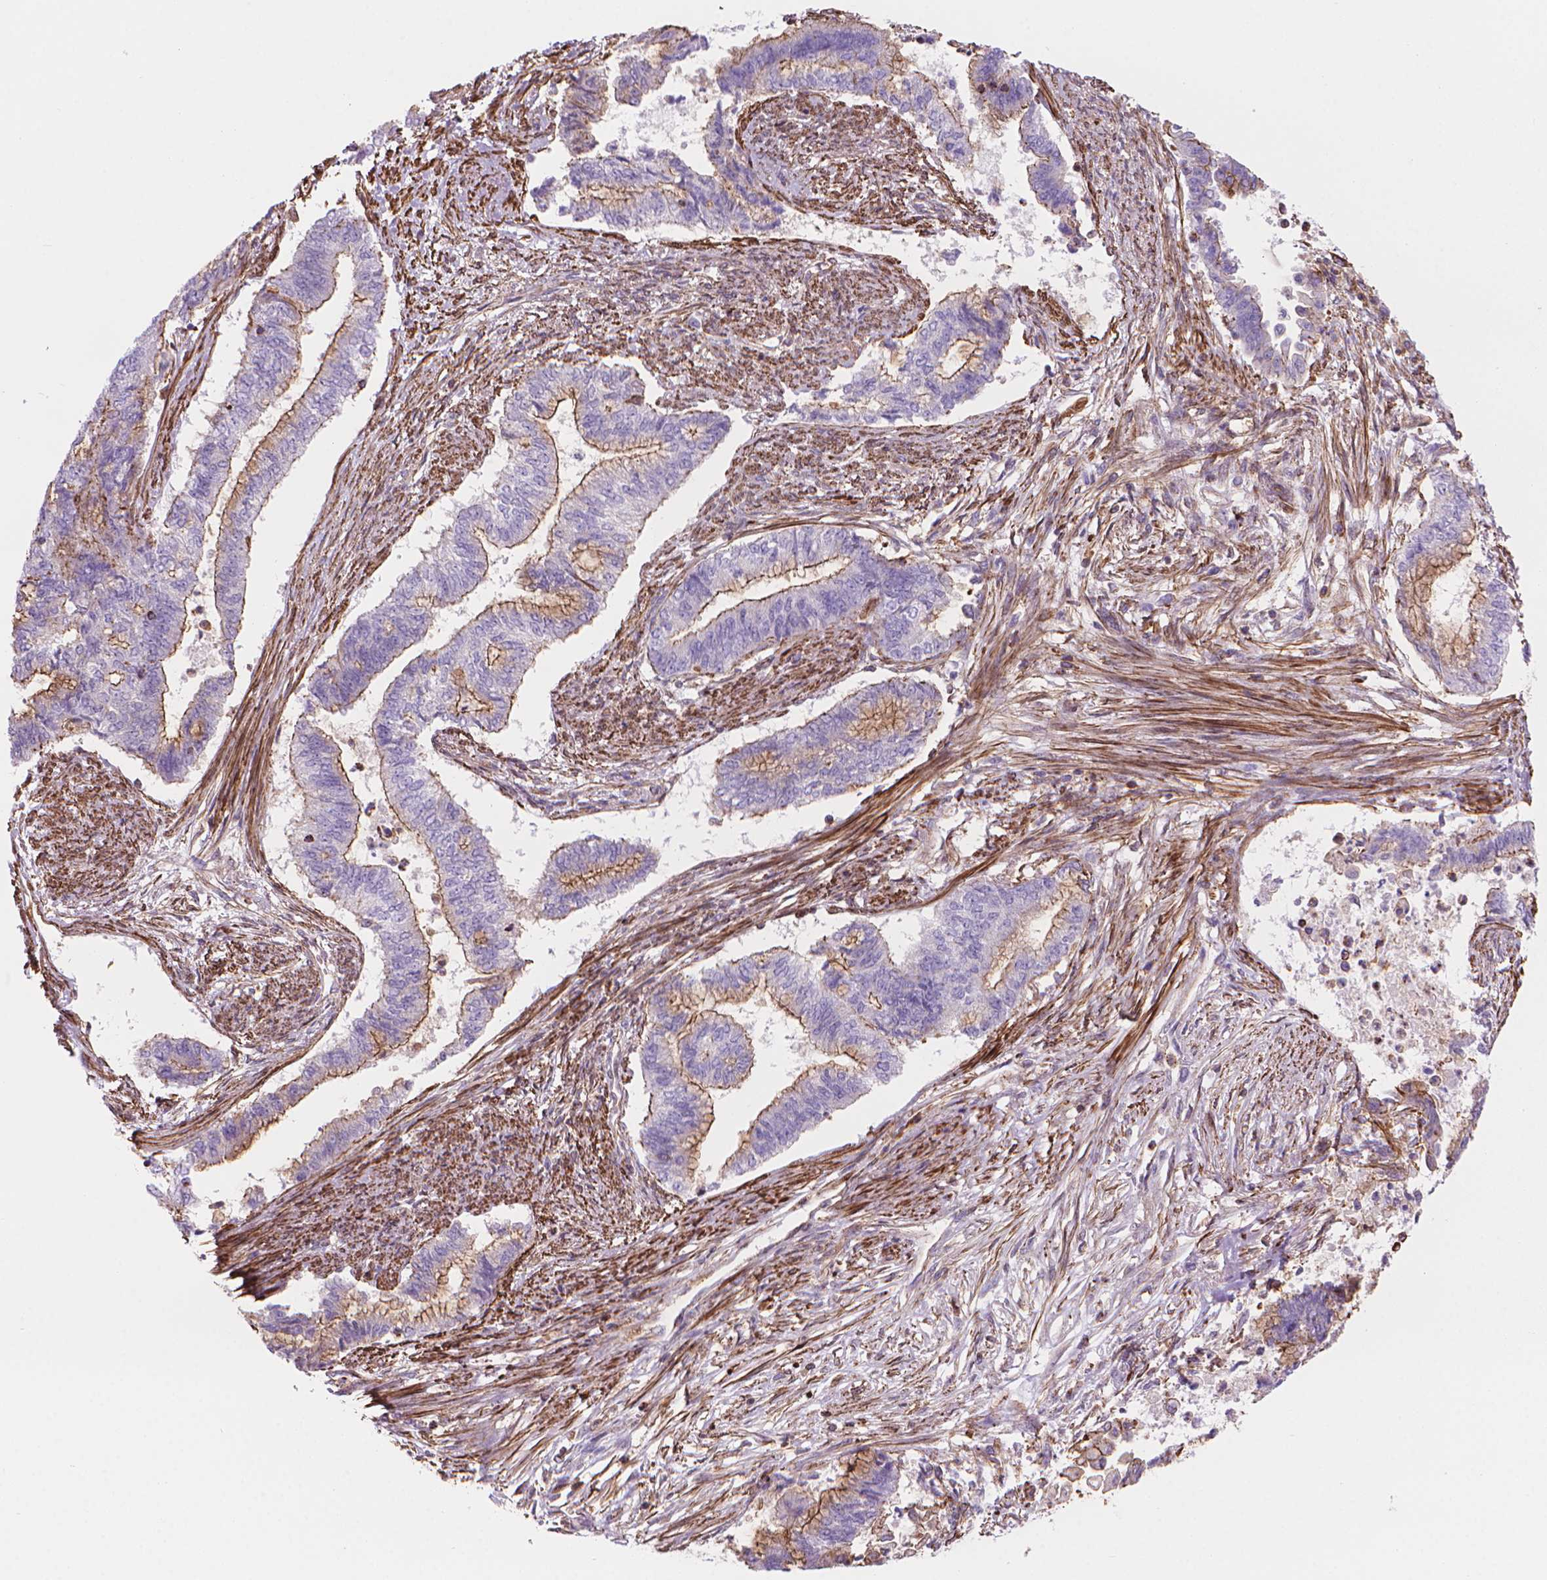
{"staining": {"intensity": "moderate", "quantity": "25%-75%", "location": "cytoplasmic/membranous"}, "tissue": "endometrial cancer", "cell_type": "Tumor cells", "image_type": "cancer", "snomed": [{"axis": "morphology", "description": "Adenocarcinoma, NOS"}, {"axis": "topography", "description": "Endometrium"}], "caption": "This micrograph displays immunohistochemistry (IHC) staining of human endometrial adenocarcinoma, with medium moderate cytoplasmic/membranous expression in approximately 25%-75% of tumor cells.", "gene": "PATJ", "patient": {"sex": "female", "age": 65}}